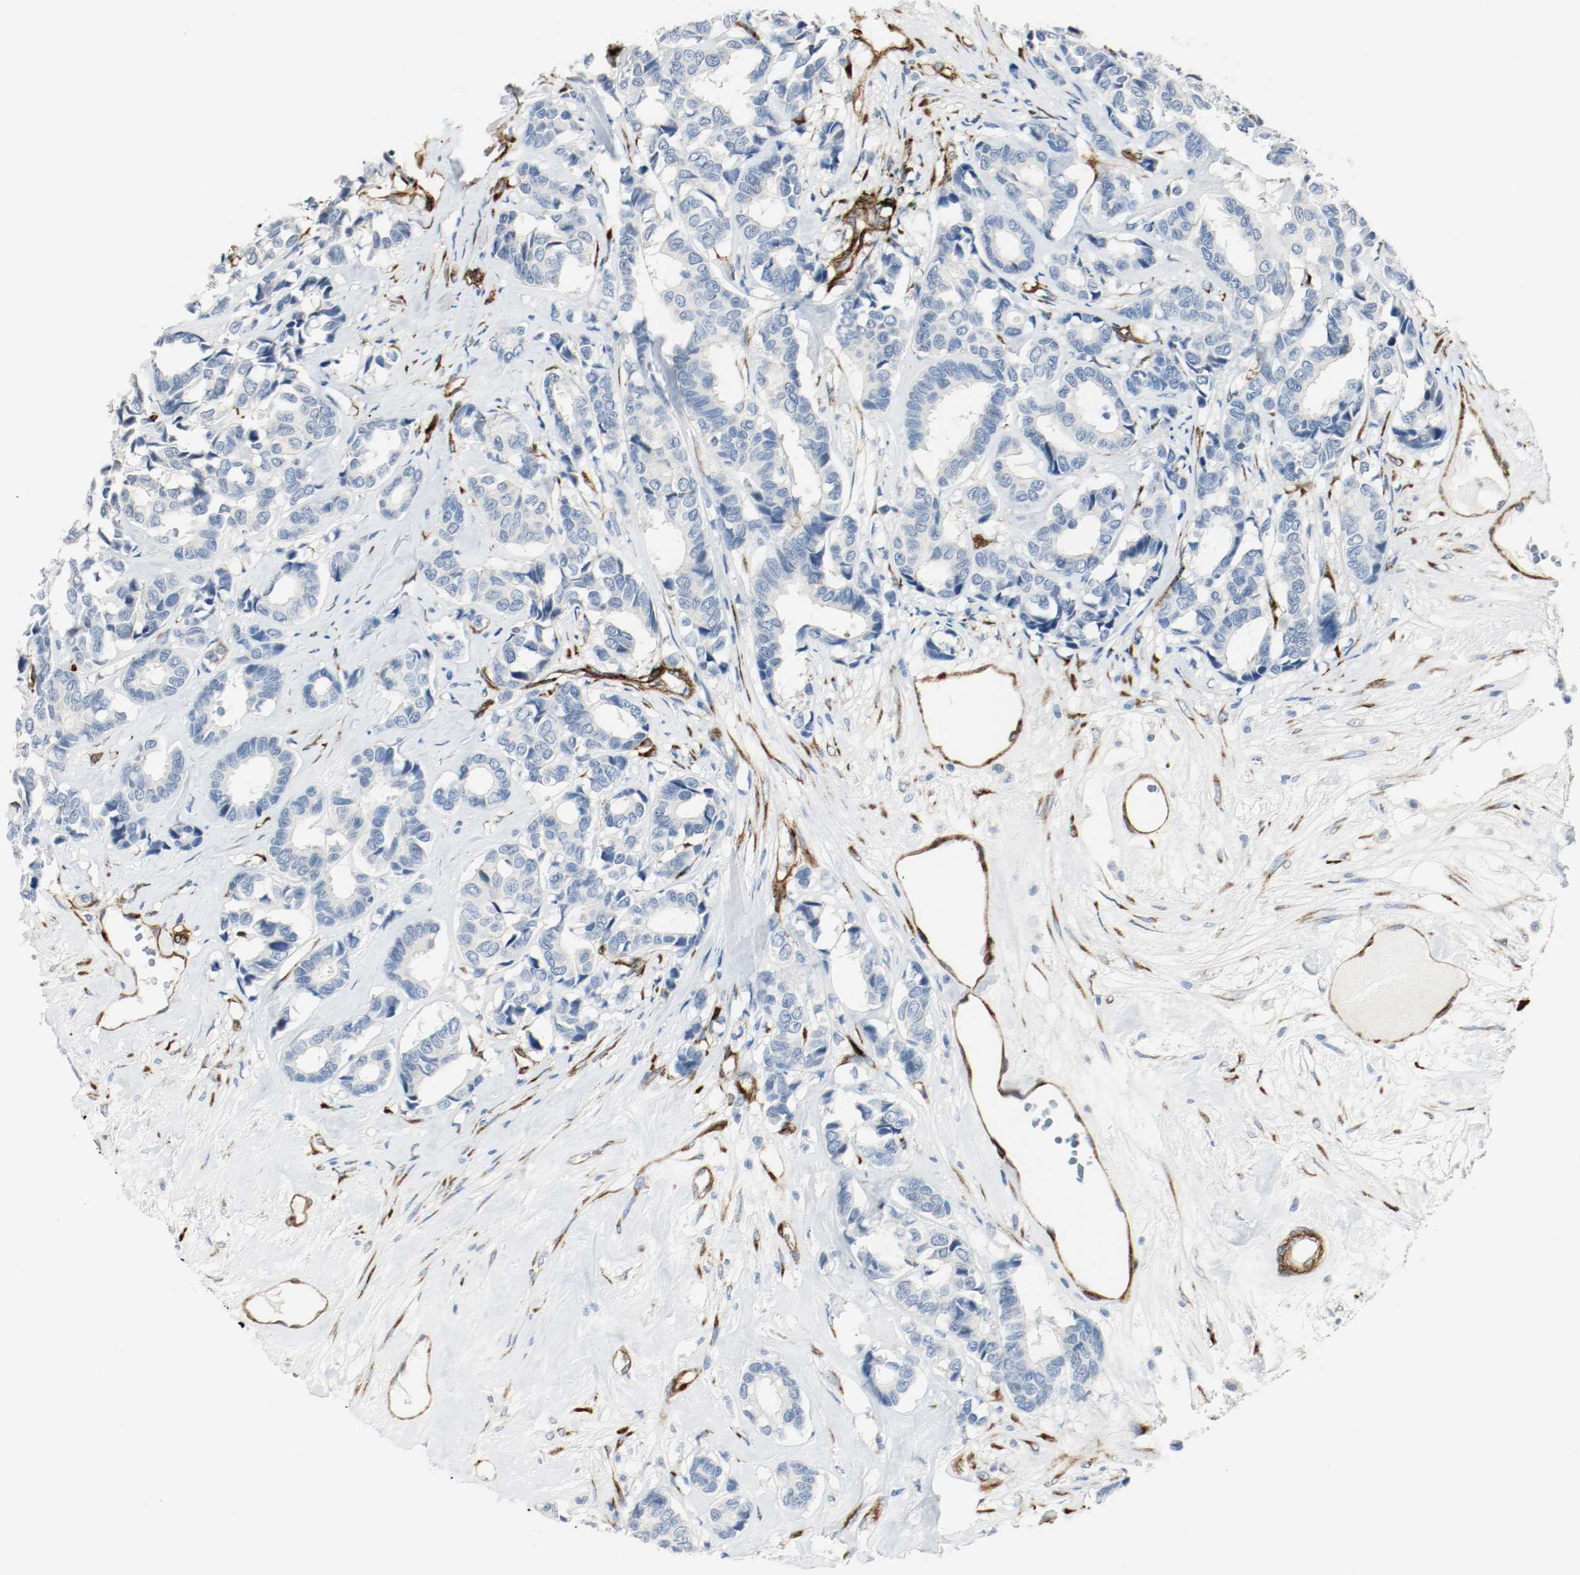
{"staining": {"intensity": "negative", "quantity": "none", "location": "none"}, "tissue": "breast cancer", "cell_type": "Tumor cells", "image_type": "cancer", "snomed": [{"axis": "morphology", "description": "Duct carcinoma"}, {"axis": "topography", "description": "Breast"}], "caption": "Immunohistochemical staining of human breast invasive ductal carcinoma demonstrates no significant positivity in tumor cells.", "gene": "LAMB1", "patient": {"sex": "female", "age": 87}}